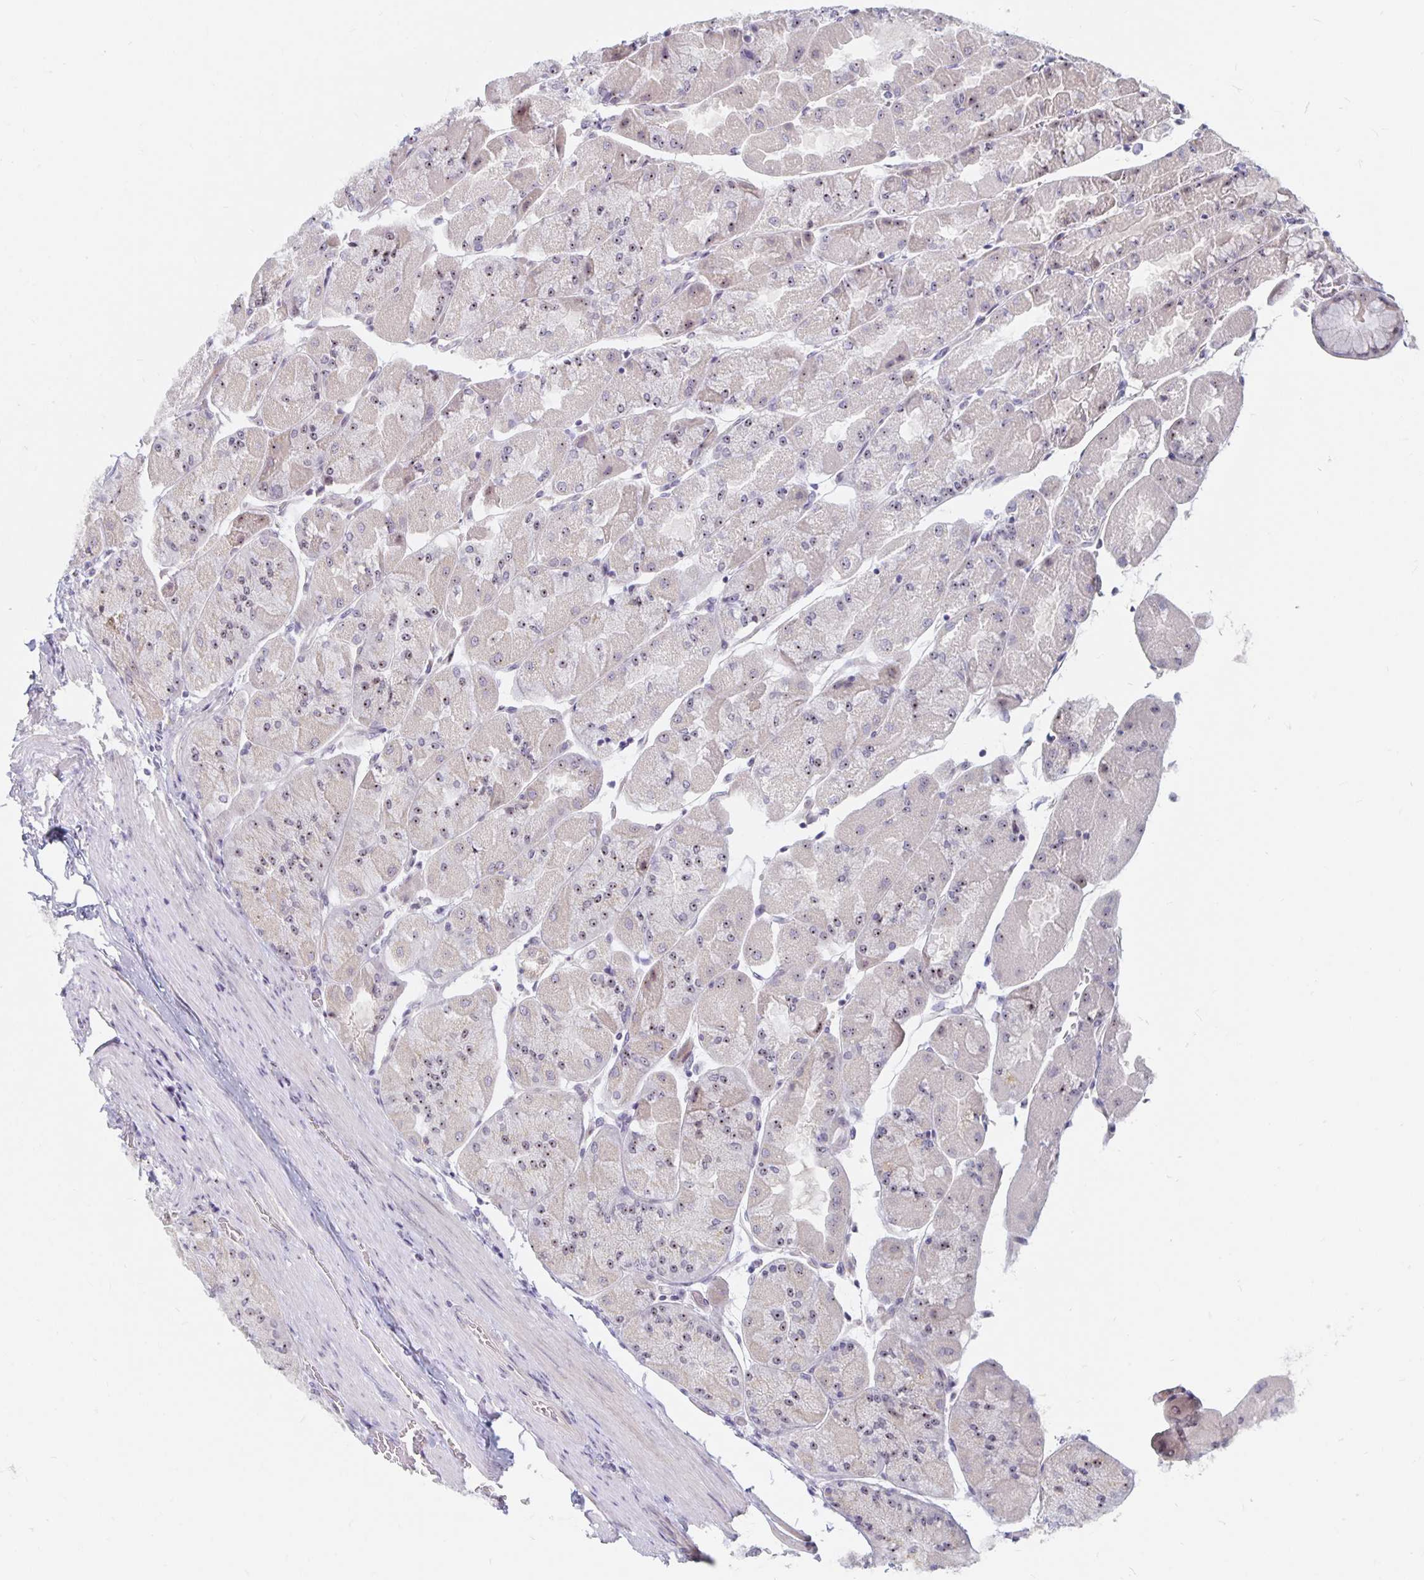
{"staining": {"intensity": "weak", "quantity": "25%-75%", "location": "nuclear"}, "tissue": "stomach", "cell_type": "Glandular cells", "image_type": "normal", "snomed": [{"axis": "morphology", "description": "Normal tissue, NOS"}, {"axis": "topography", "description": "Stomach"}], "caption": "Stomach stained with a brown dye displays weak nuclear positive staining in about 25%-75% of glandular cells.", "gene": "NUP85", "patient": {"sex": "female", "age": 61}}